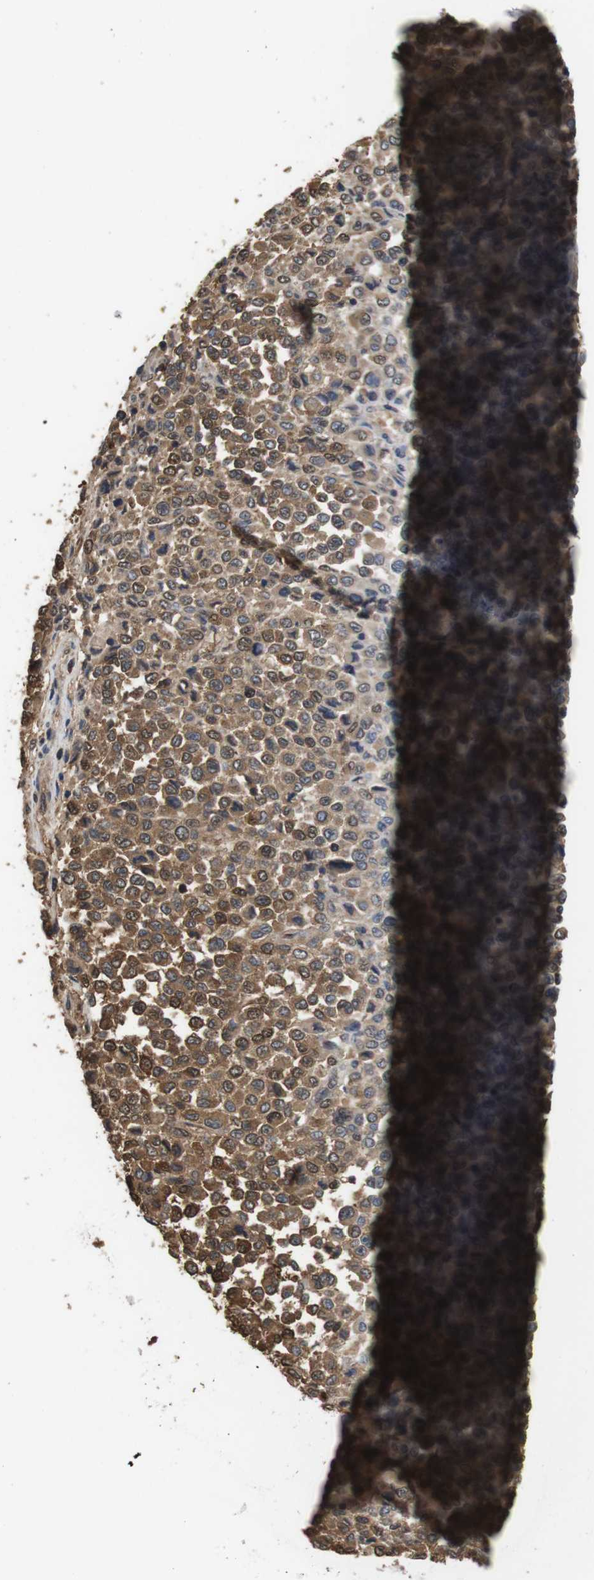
{"staining": {"intensity": "moderate", "quantity": ">75%", "location": "cytoplasmic/membranous,nuclear"}, "tissue": "melanoma", "cell_type": "Tumor cells", "image_type": "cancer", "snomed": [{"axis": "morphology", "description": "Malignant melanoma, Metastatic site"}, {"axis": "topography", "description": "Pancreas"}], "caption": "Immunohistochemistry (IHC) (DAB (3,3'-diaminobenzidine)) staining of melanoma demonstrates moderate cytoplasmic/membranous and nuclear protein positivity in approximately >75% of tumor cells.", "gene": "LDHA", "patient": {"sex": "female", "age": 30}}